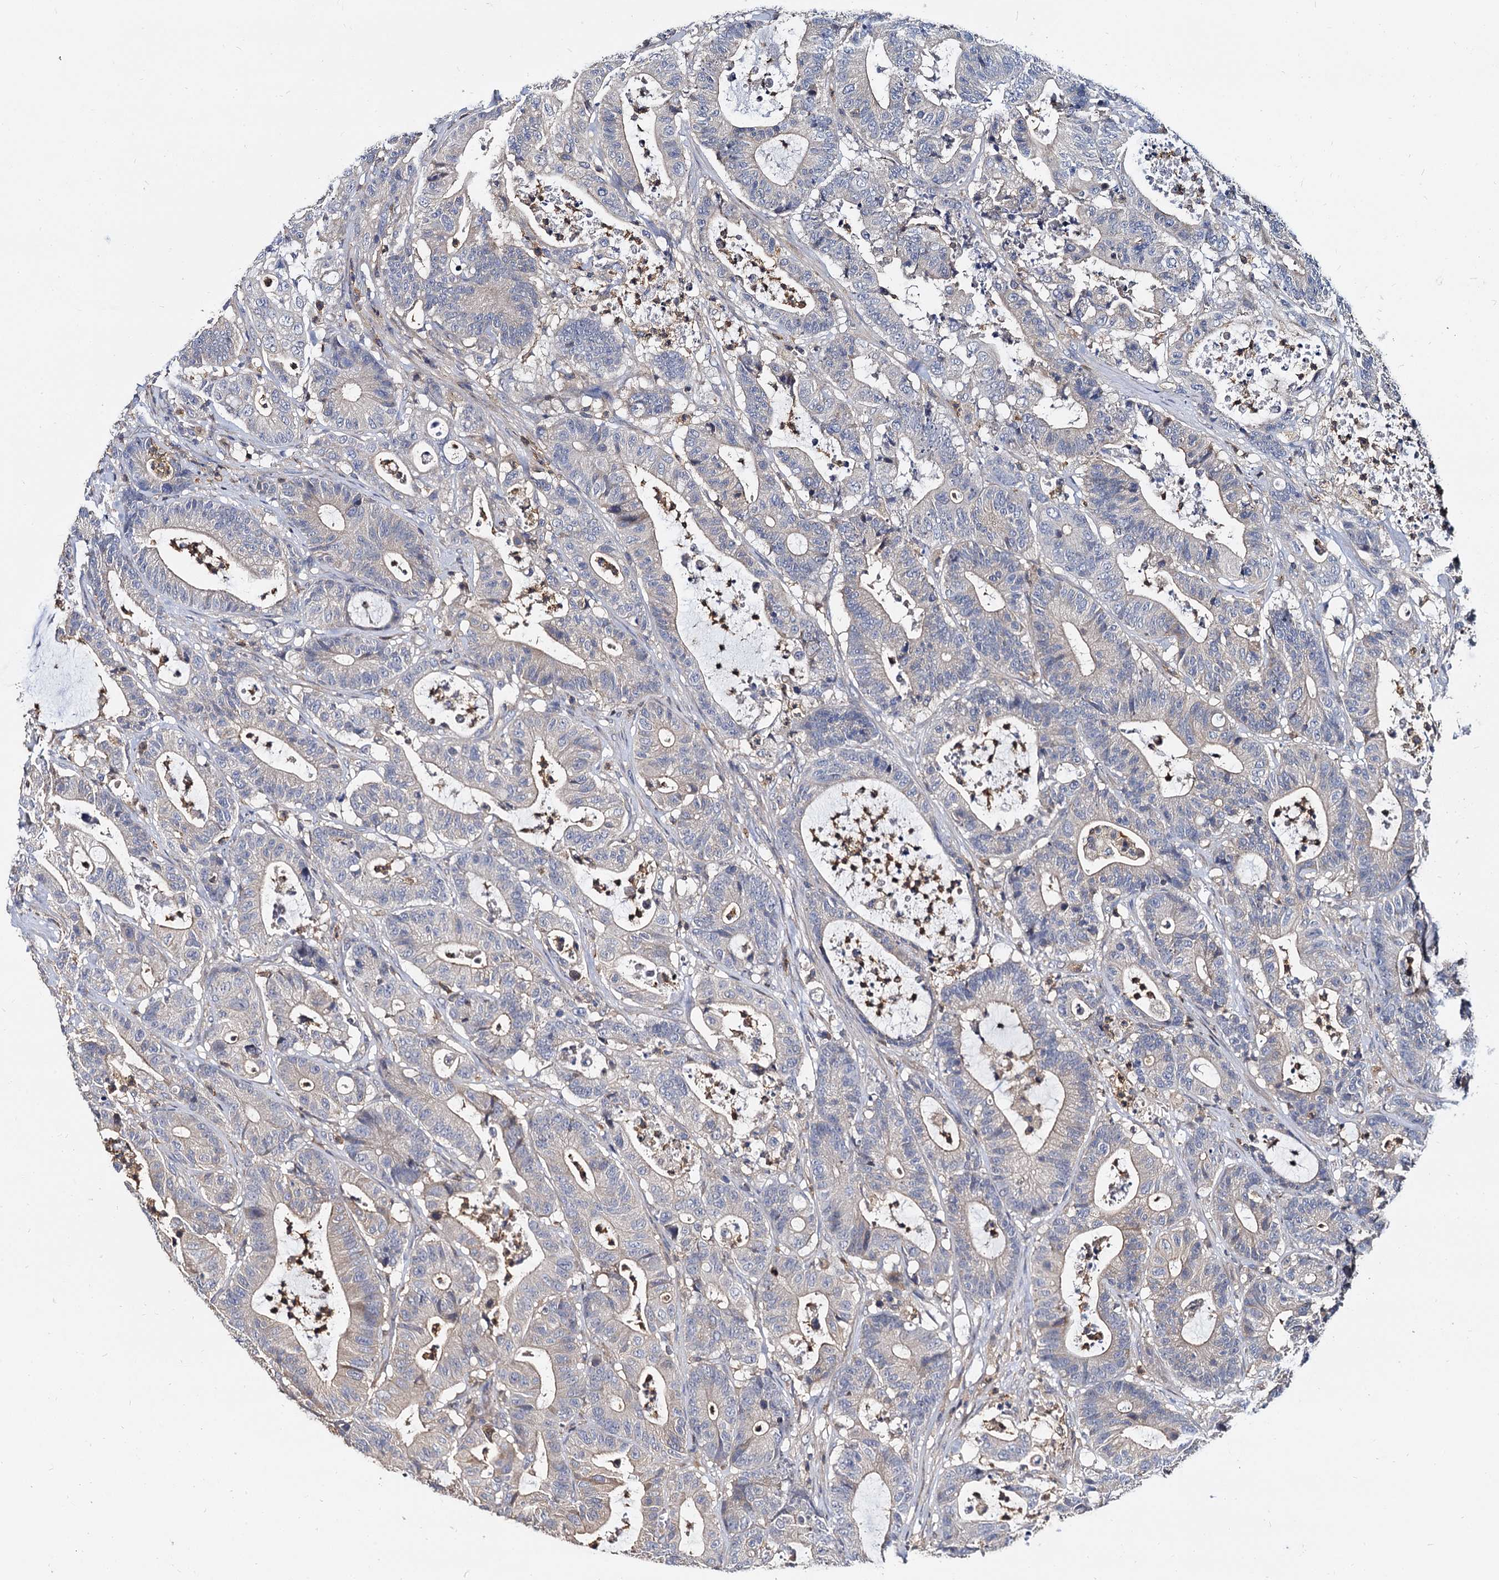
{"staining": {"intensity": "negative", "quantity": "none", "location": "none"}, "tissue": "colorectal cancer", "cell_type": "Tumor cells", "image_type": "cancer", "snomed": [{"axis": "morphology", "description": "Adenocarcinoma, NOS"}, {"axis": "topography", "description": "Colon"}], "caption": "Tumor cells are negative for brown protein staining in adenocarcinoma (colorectal). Brightfield microscopy of IHC stained with DAB (brown) and hematoxylin (blue), captured at high magnification.", "gene": "ANKRD13A", "patient": {"sex": "female", "age": 84}}